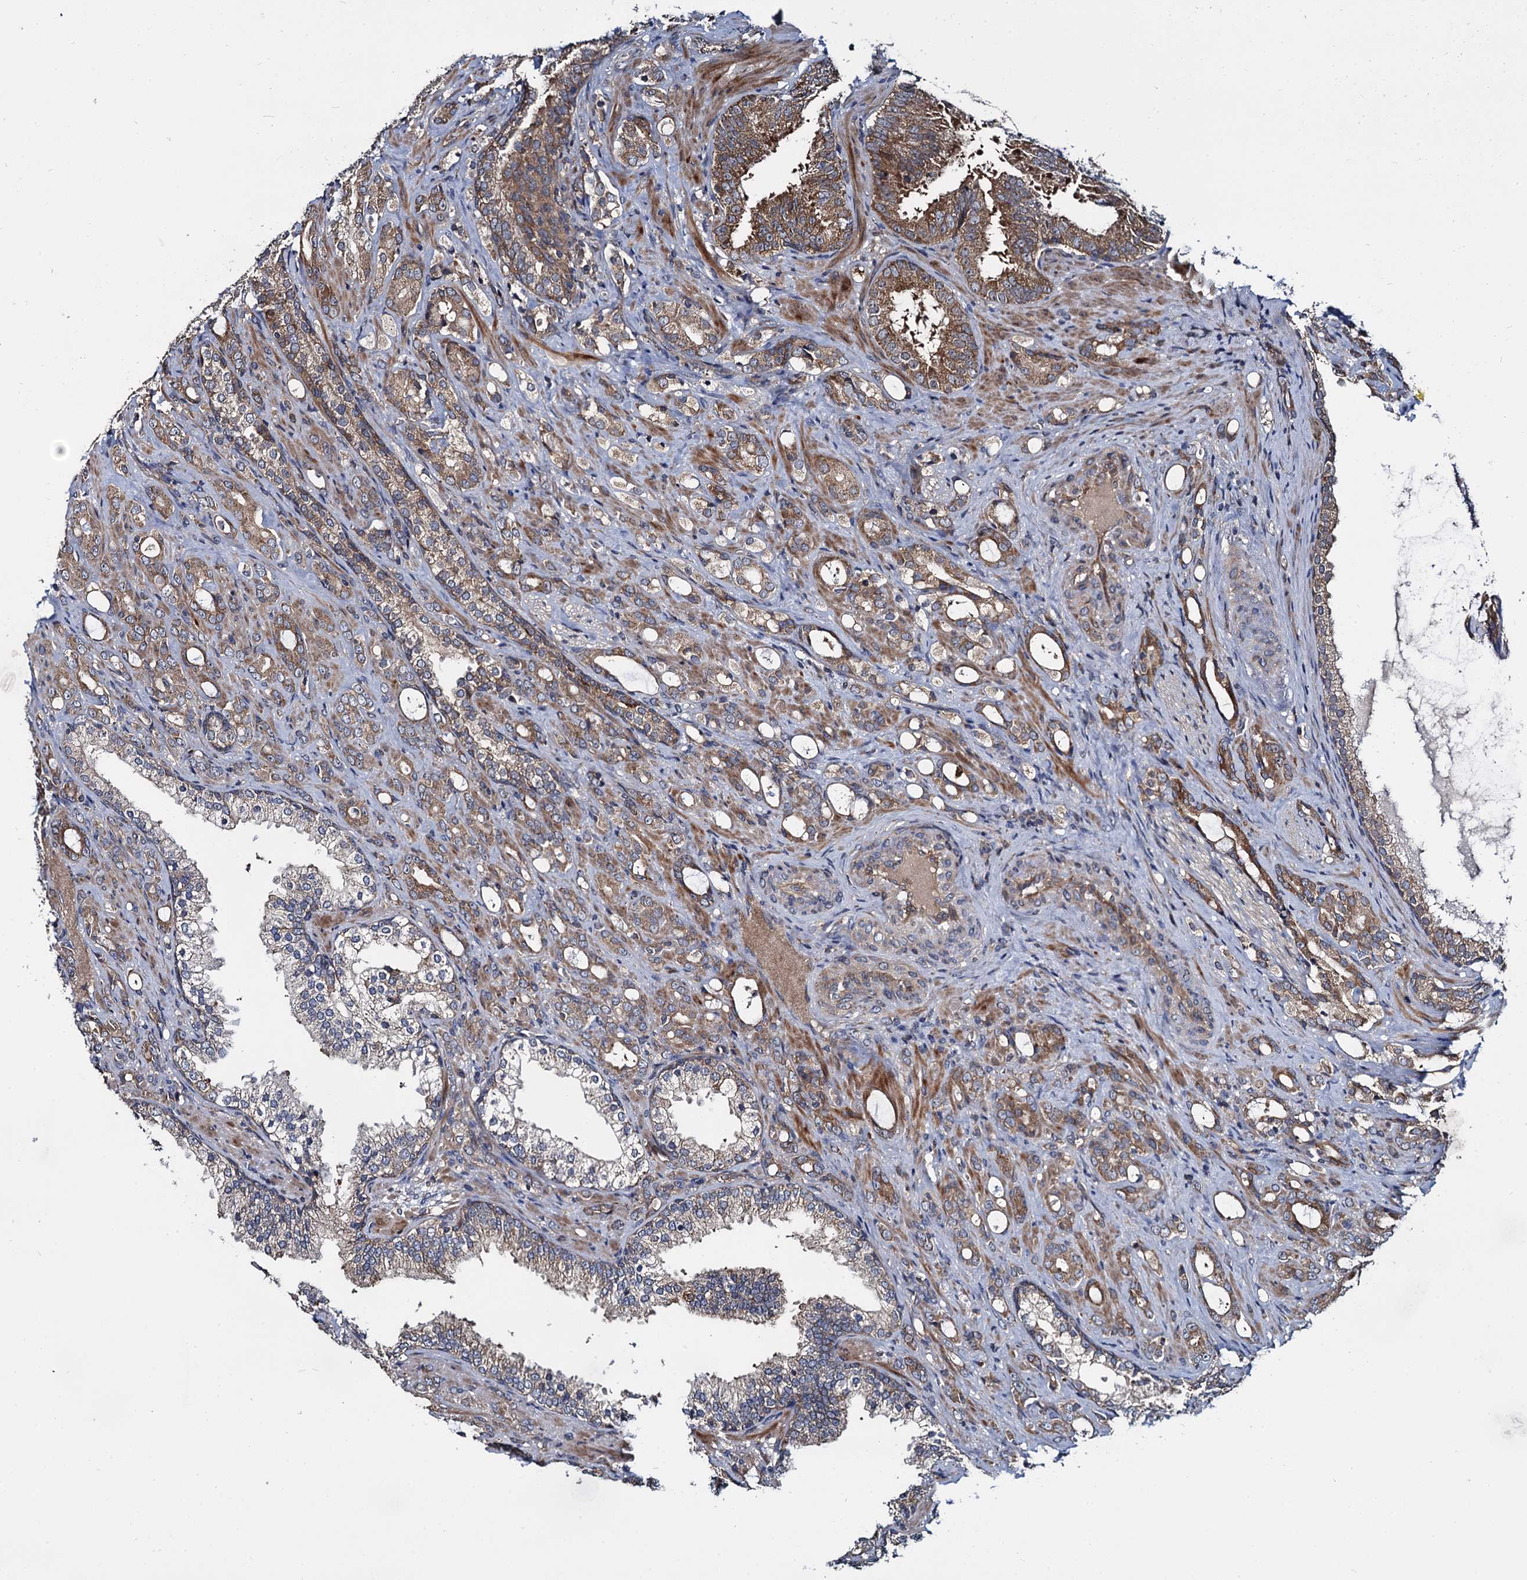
{"staining": {"intensity": "moderate", "quantity": "25%-75%", "location": "cytoplasmic/membranous"}, "tissue": "prostate cancer", "cell_type": "Tumor cells", "image_type": "cancer", "snomed": [{"axis": "morphology", "description": "Adenocarcinoma, High grade"}, {"axis": "topography", "description": "Prostate"}], "caption": "Tumor cells display moderate cytoplasmic/membranous staining in about 25%-75% of cells in adenocarcinoma (high-grade) (prostate). Nuclei are stained in blue.", "gene": "CEP192", "patient": {"sex": "male", "age": 72}}